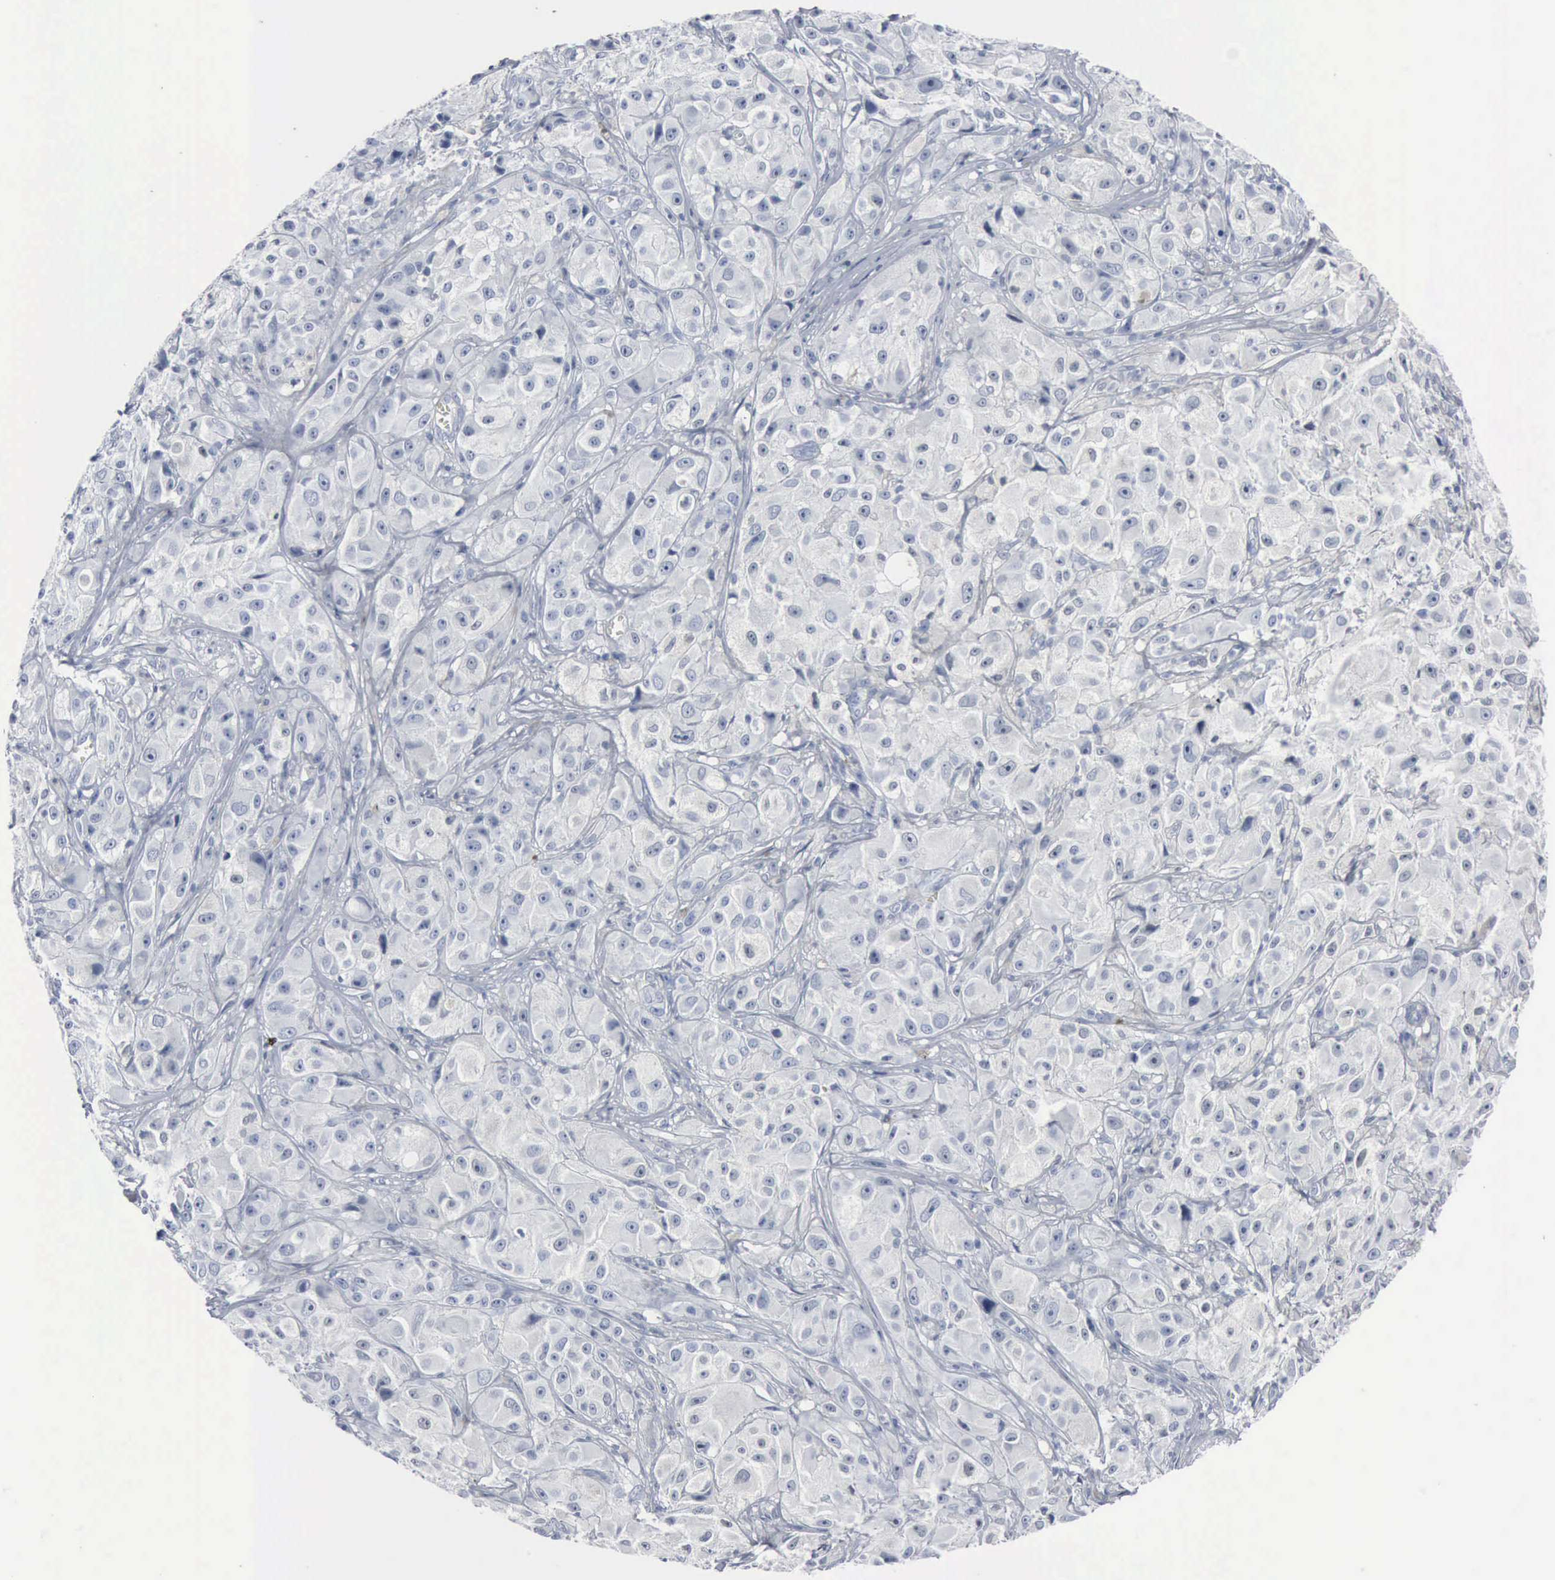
{"staining": {"intensity": "negative", "quantity": "none", "location": "none"}, "tissue": "melanoma", "cell_type": "Tumor cells", "image_type": "cancer", "snomed": [{"axis": "morphology", "description": "Malignant melanoma, NOS"}, {"axis": "topography", "description": "Skin"}], "caption": "There is no significant positivity in tumor cells of malignant melanoma.", "gene": "DMD", "patient": {"sex": "male", "age": 56}}